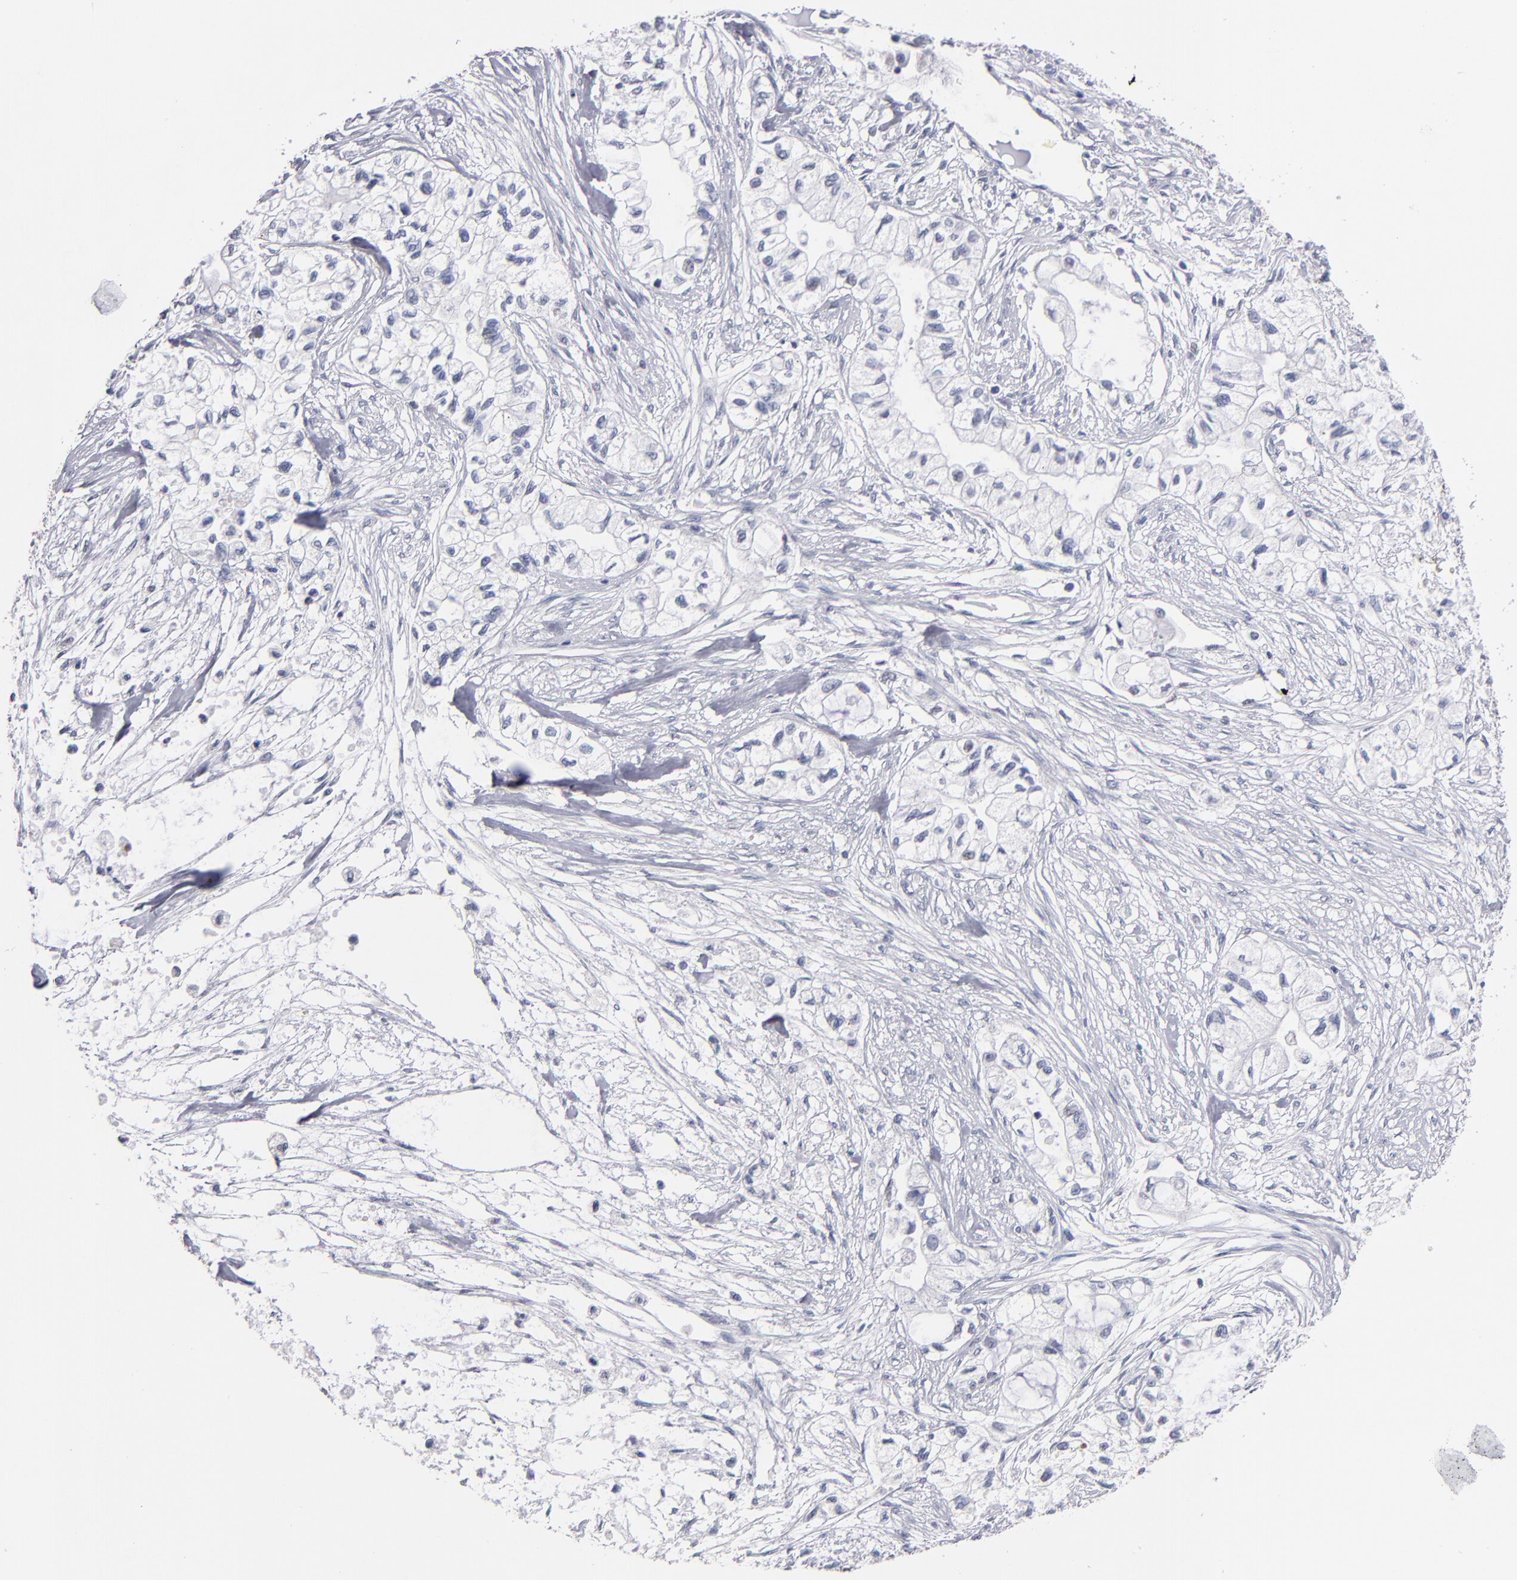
{"staining": {"intensity": "negative", "quantity": "none", "location": "none"}, "tissue": "pancreatic cancer", "cell_type": "Tumor cells", "image_type": "cancer", "snomed": [{"axis": "morphology", "description": "Adenocarcinoma, NOS"}, {"axis": "topography", "description": "Pancreas"}], "caption": "Image shows no protein expression in tumor cells of pancreatic cancer (adenocarcinoma) tissue.", "gene": "MN1", "patient": {"sex": "male", "age": 79}}